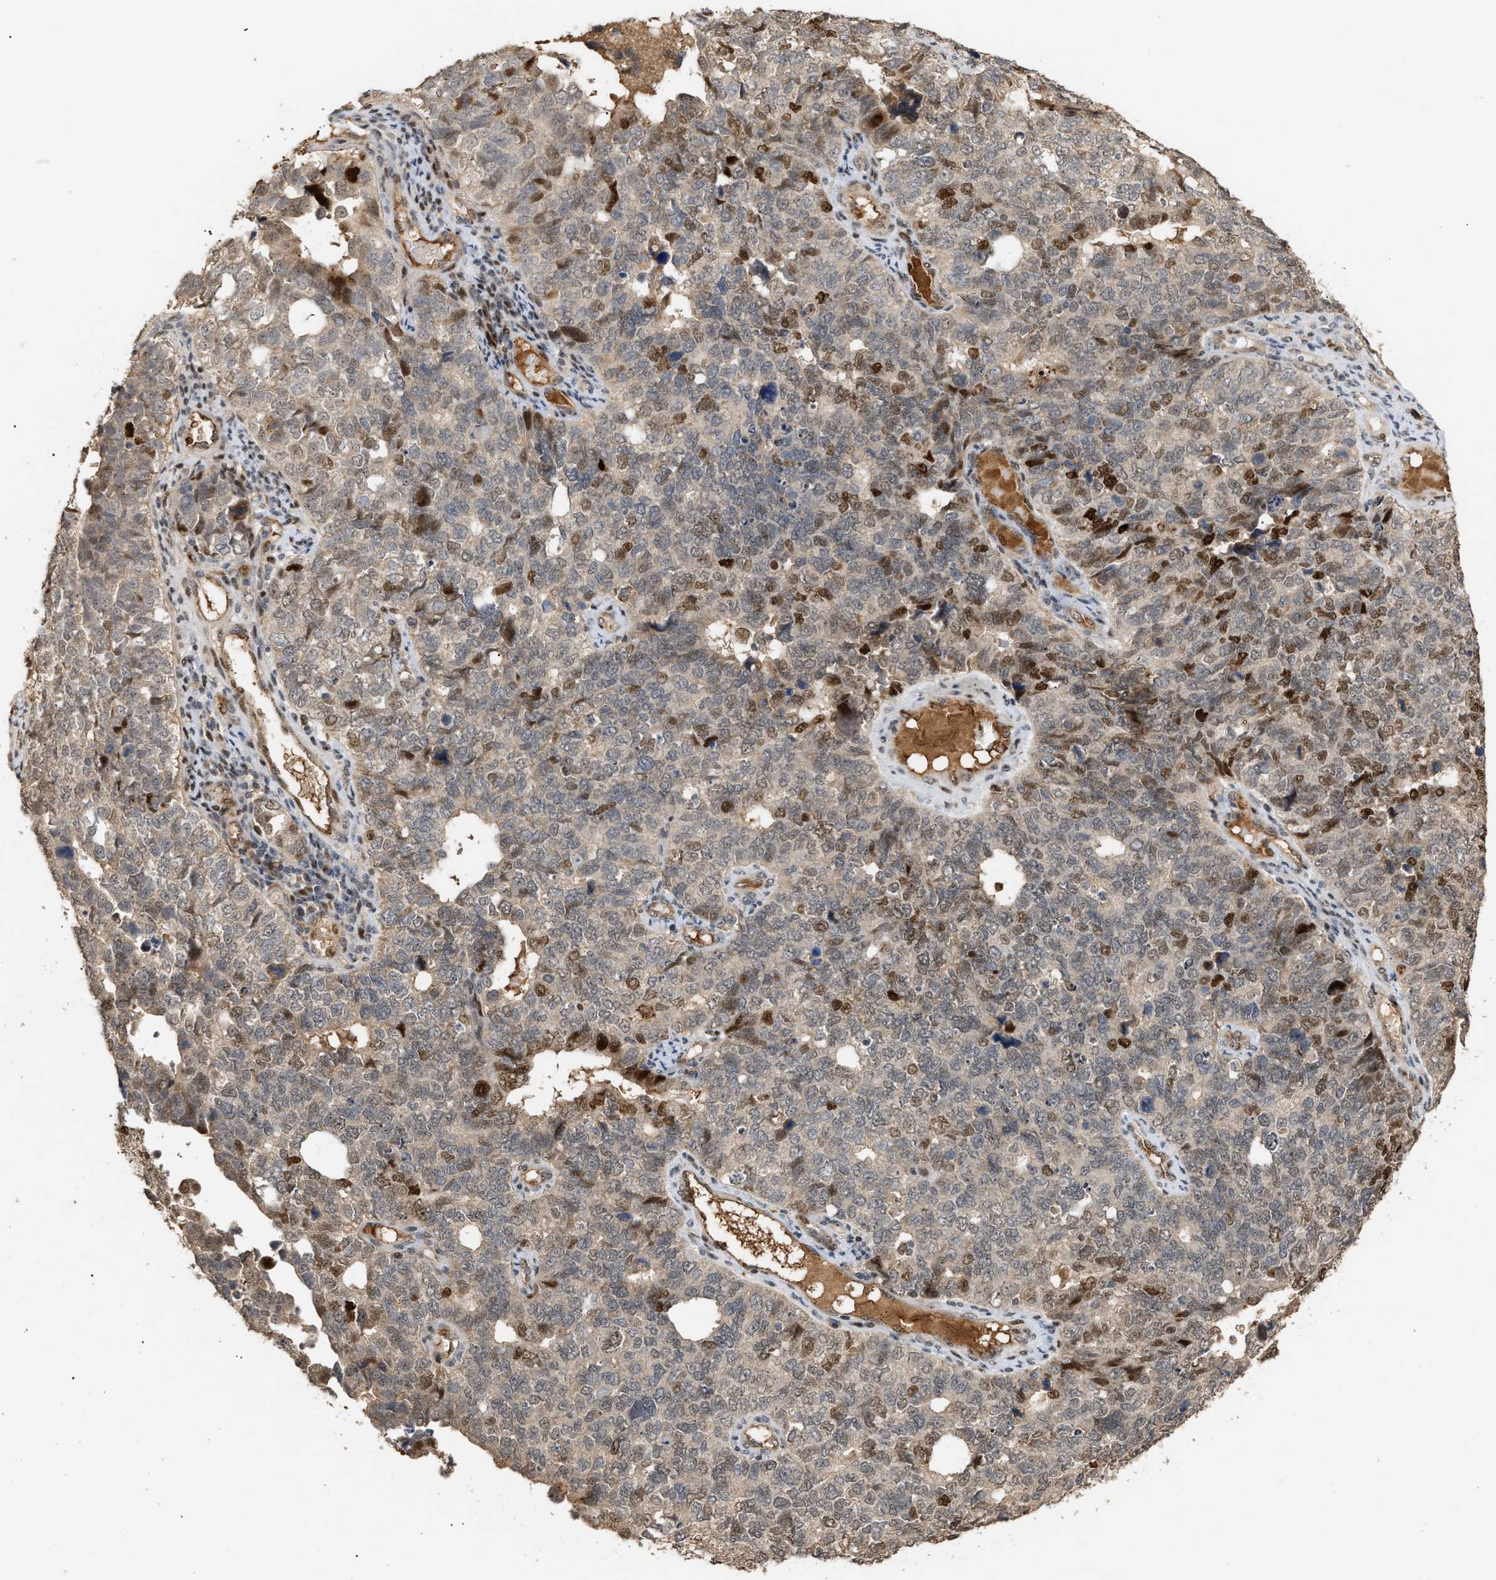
{"staining": {"intensity": "moderate", "quantity": "<25%", "location": "nuclear"}, "tissue": "cervical cancer", "cell_type": "Tumor cells", "image_type": "cancer", "snomed": [{"axis": "morphology", "description": "Squamous cell carcinoma, NOS"}, {"axis": "topography", "description": "Cervix"}], "caption": "Moderate nuclear protein positivity is appreciated in about <25% of tumor cells in cervical squamous cell carcinoma.", "gene": "ZFAND5", "patient": {"sex": "female", "age": 63}}